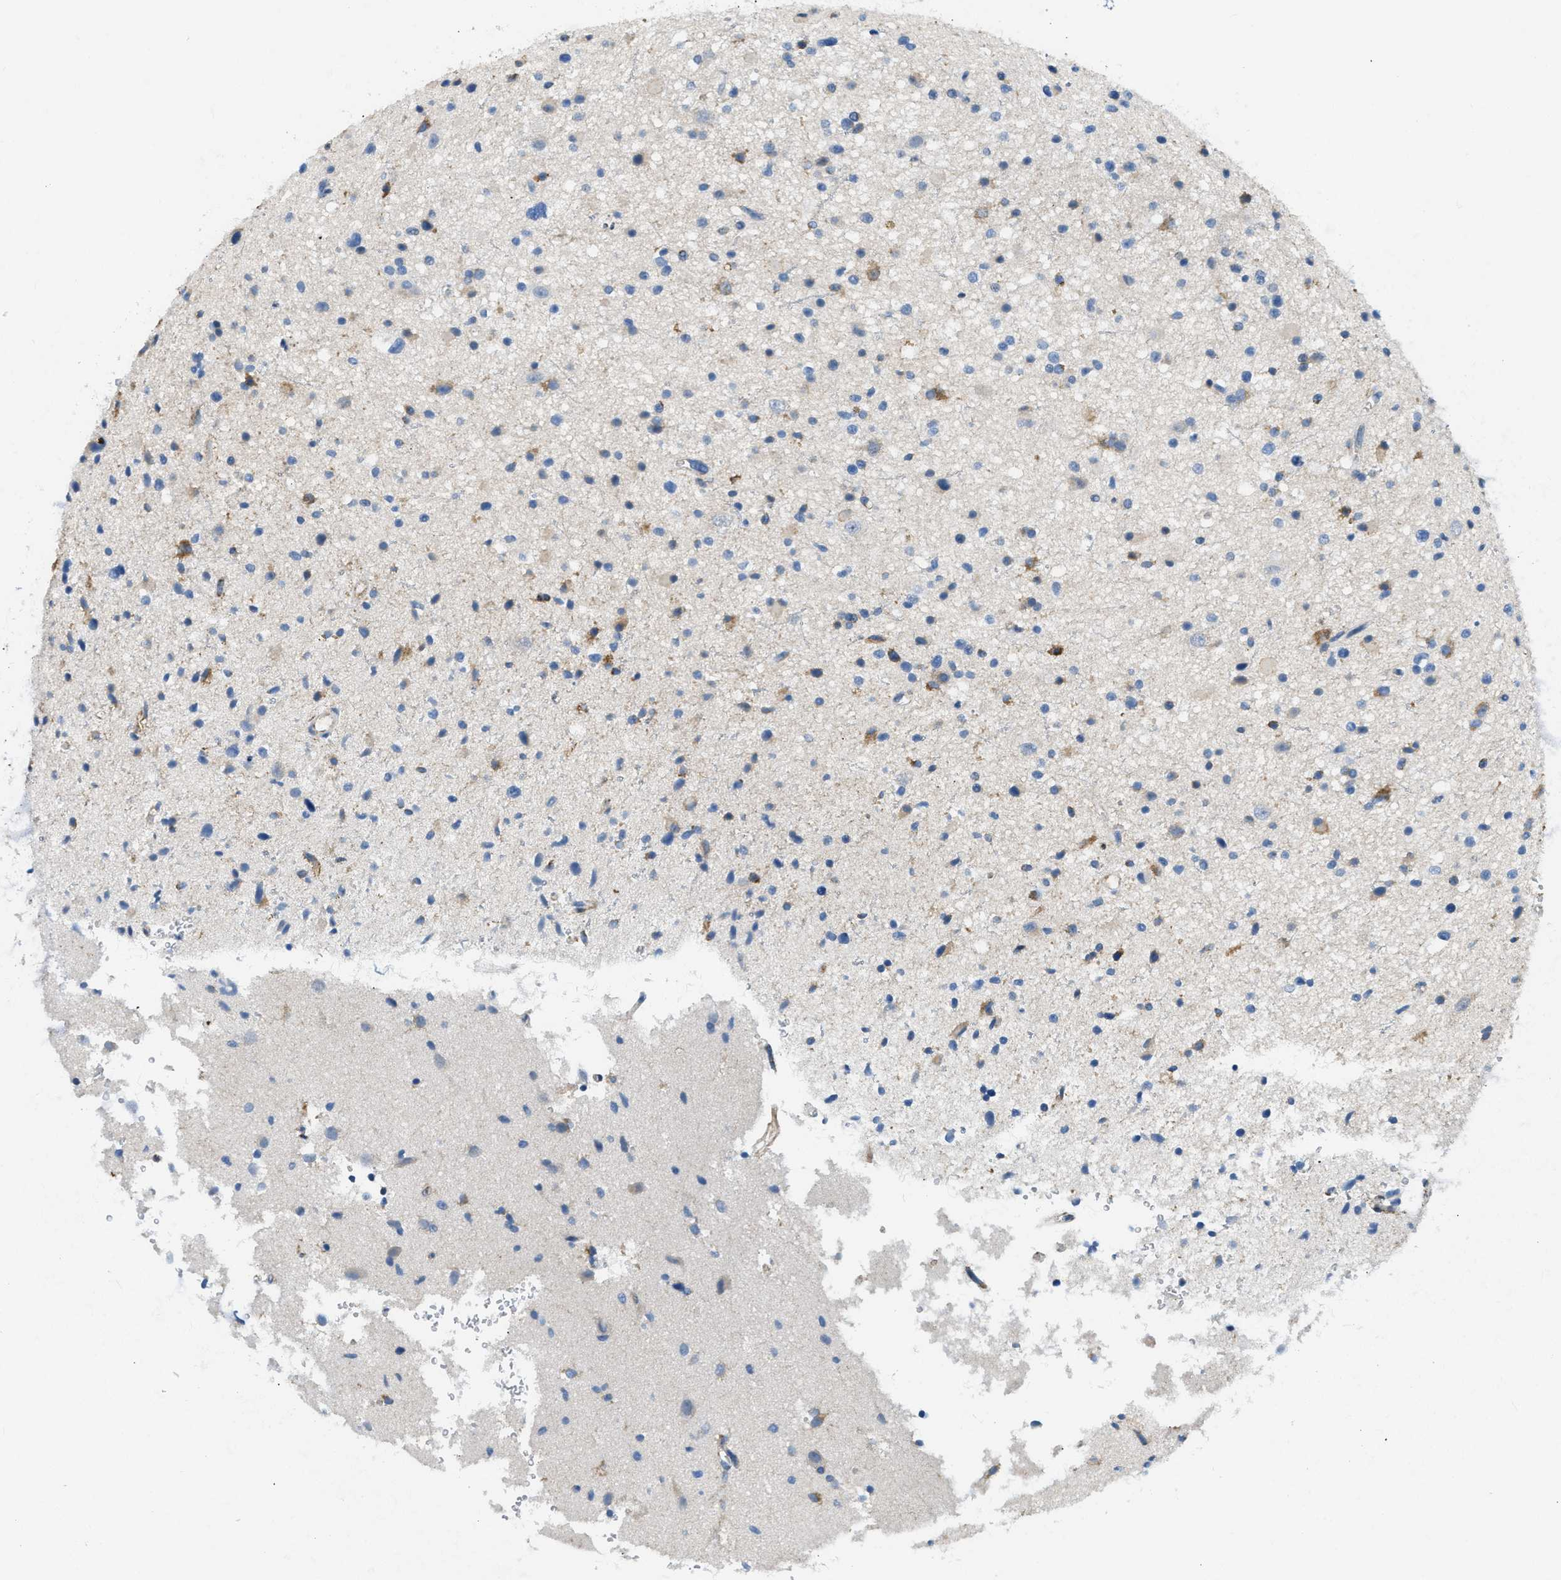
{"staining": {"intensity": "moderate", "quantity": "<25%", "location": "cytoplasmic/membranous"}, "tissue": "glioma", "cell_type": "Tumor cells", "image_type": "cancer", "snomed": [{"axis": "morphology", "description": "Glioma, malignant, High grade"}, {"axis": "topography", "description": "Brain"}], "caption": "Immunohistochemistry (IHC) histopathology image of human malignant high-grade glioma stained for a protein (brown), which shows low levels of moderate cytoplasmic/membranous expression in about <25% of tumor cells.", "gene": "ACADVL", "patient": {"sex": "male", "age": 33}}